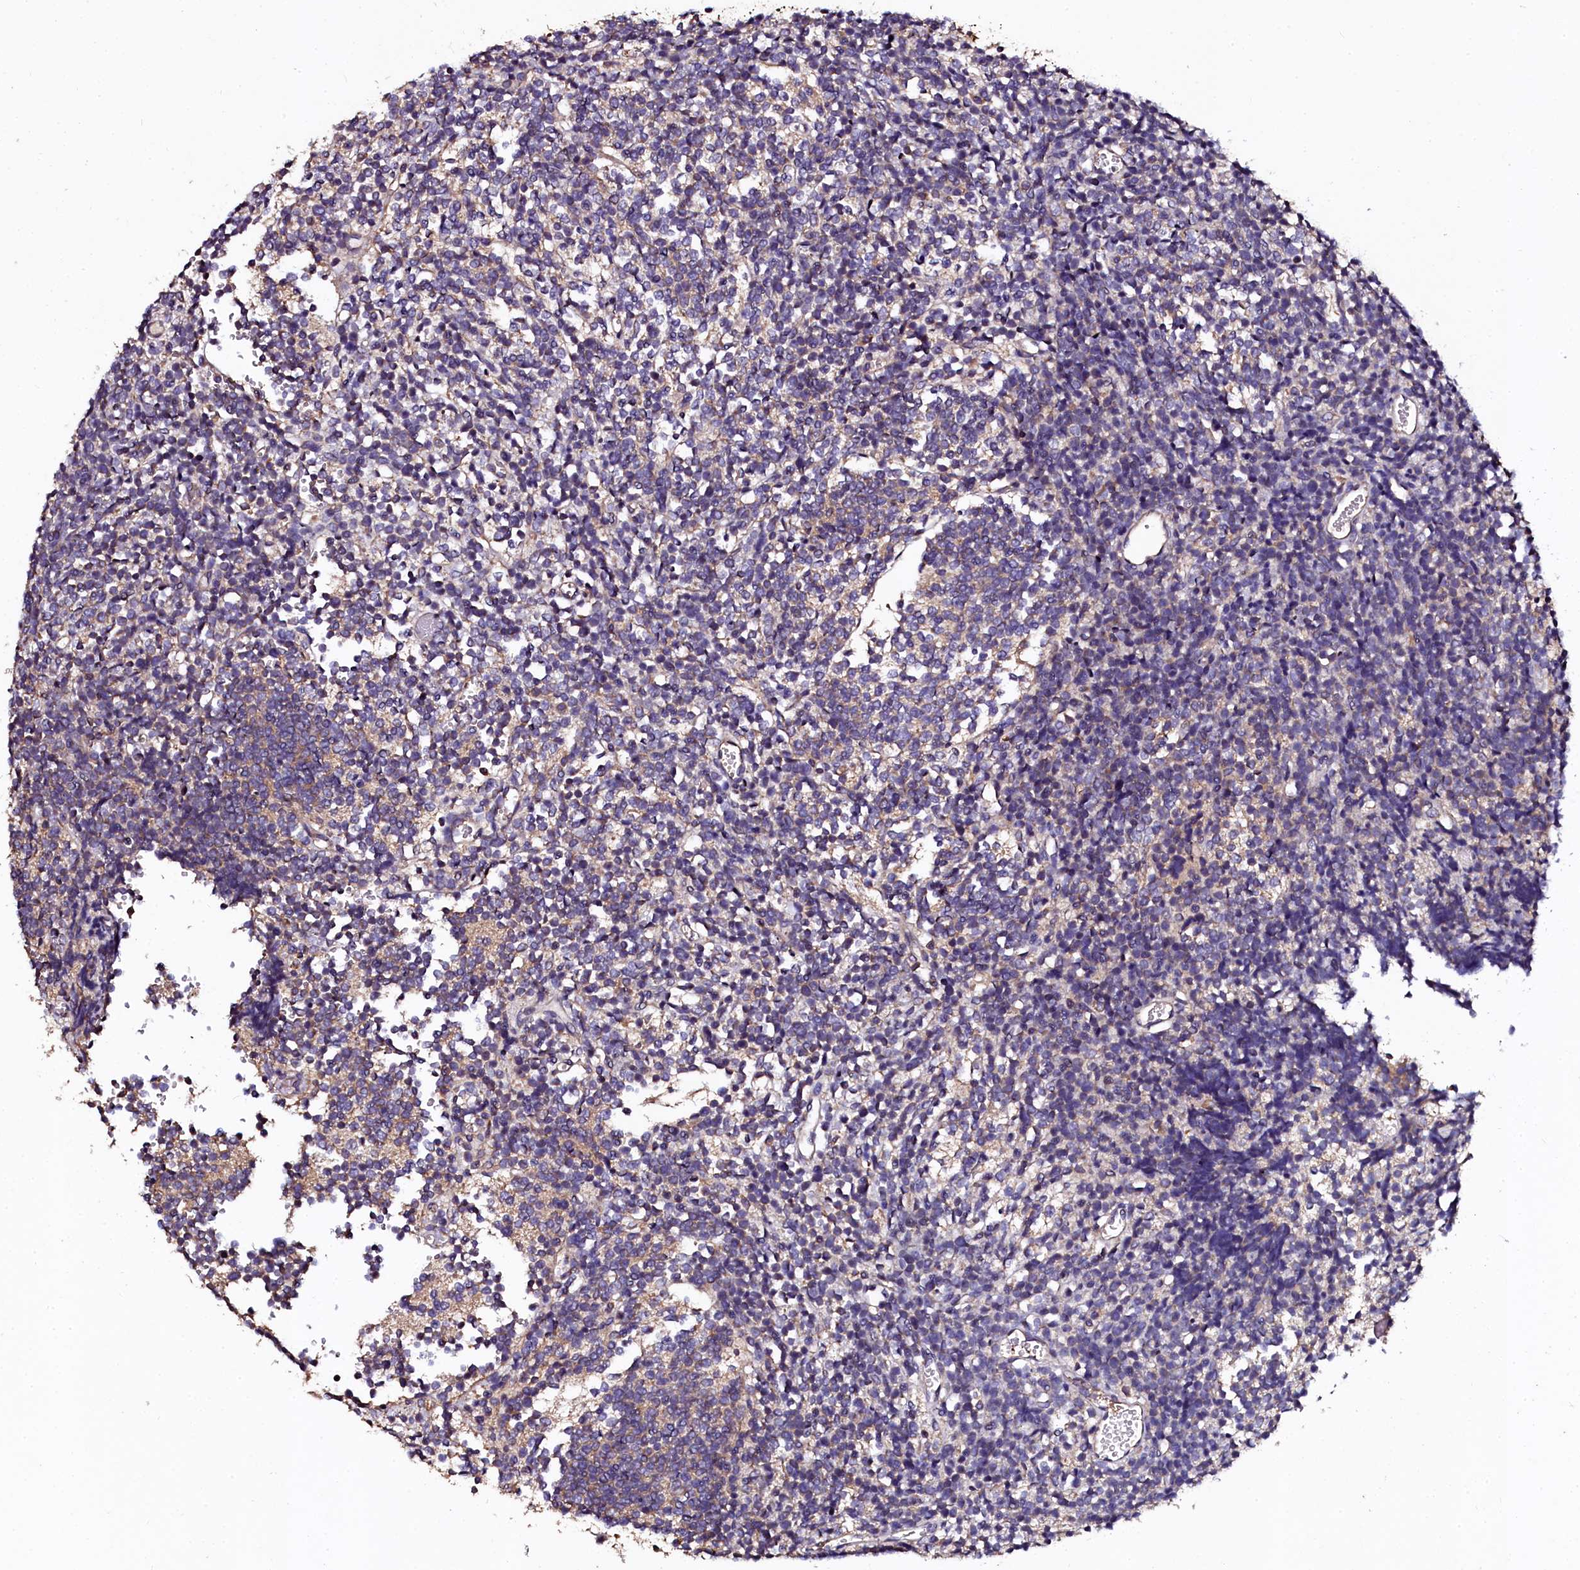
{"staining": {"intensity": "negative", "quantity": "none", "location": "none"}, "tissue": "glioma", "cell_type": "Tumor cells", "image_type": "cancer", "snomed": [{"axis": "morphology", "description": "Glioma, malignant, Low grade"}, {"axis": "topography", "description": "Brain"}], "caption": "Immunohistochemistry (IHC) image of neoplastic tissue: malignant low-grade glioma stained with DAB reveals no significant protein positivity in tumor cells.", "gene": "APPL2", "patient": {"sex": "female", "age": 1}}